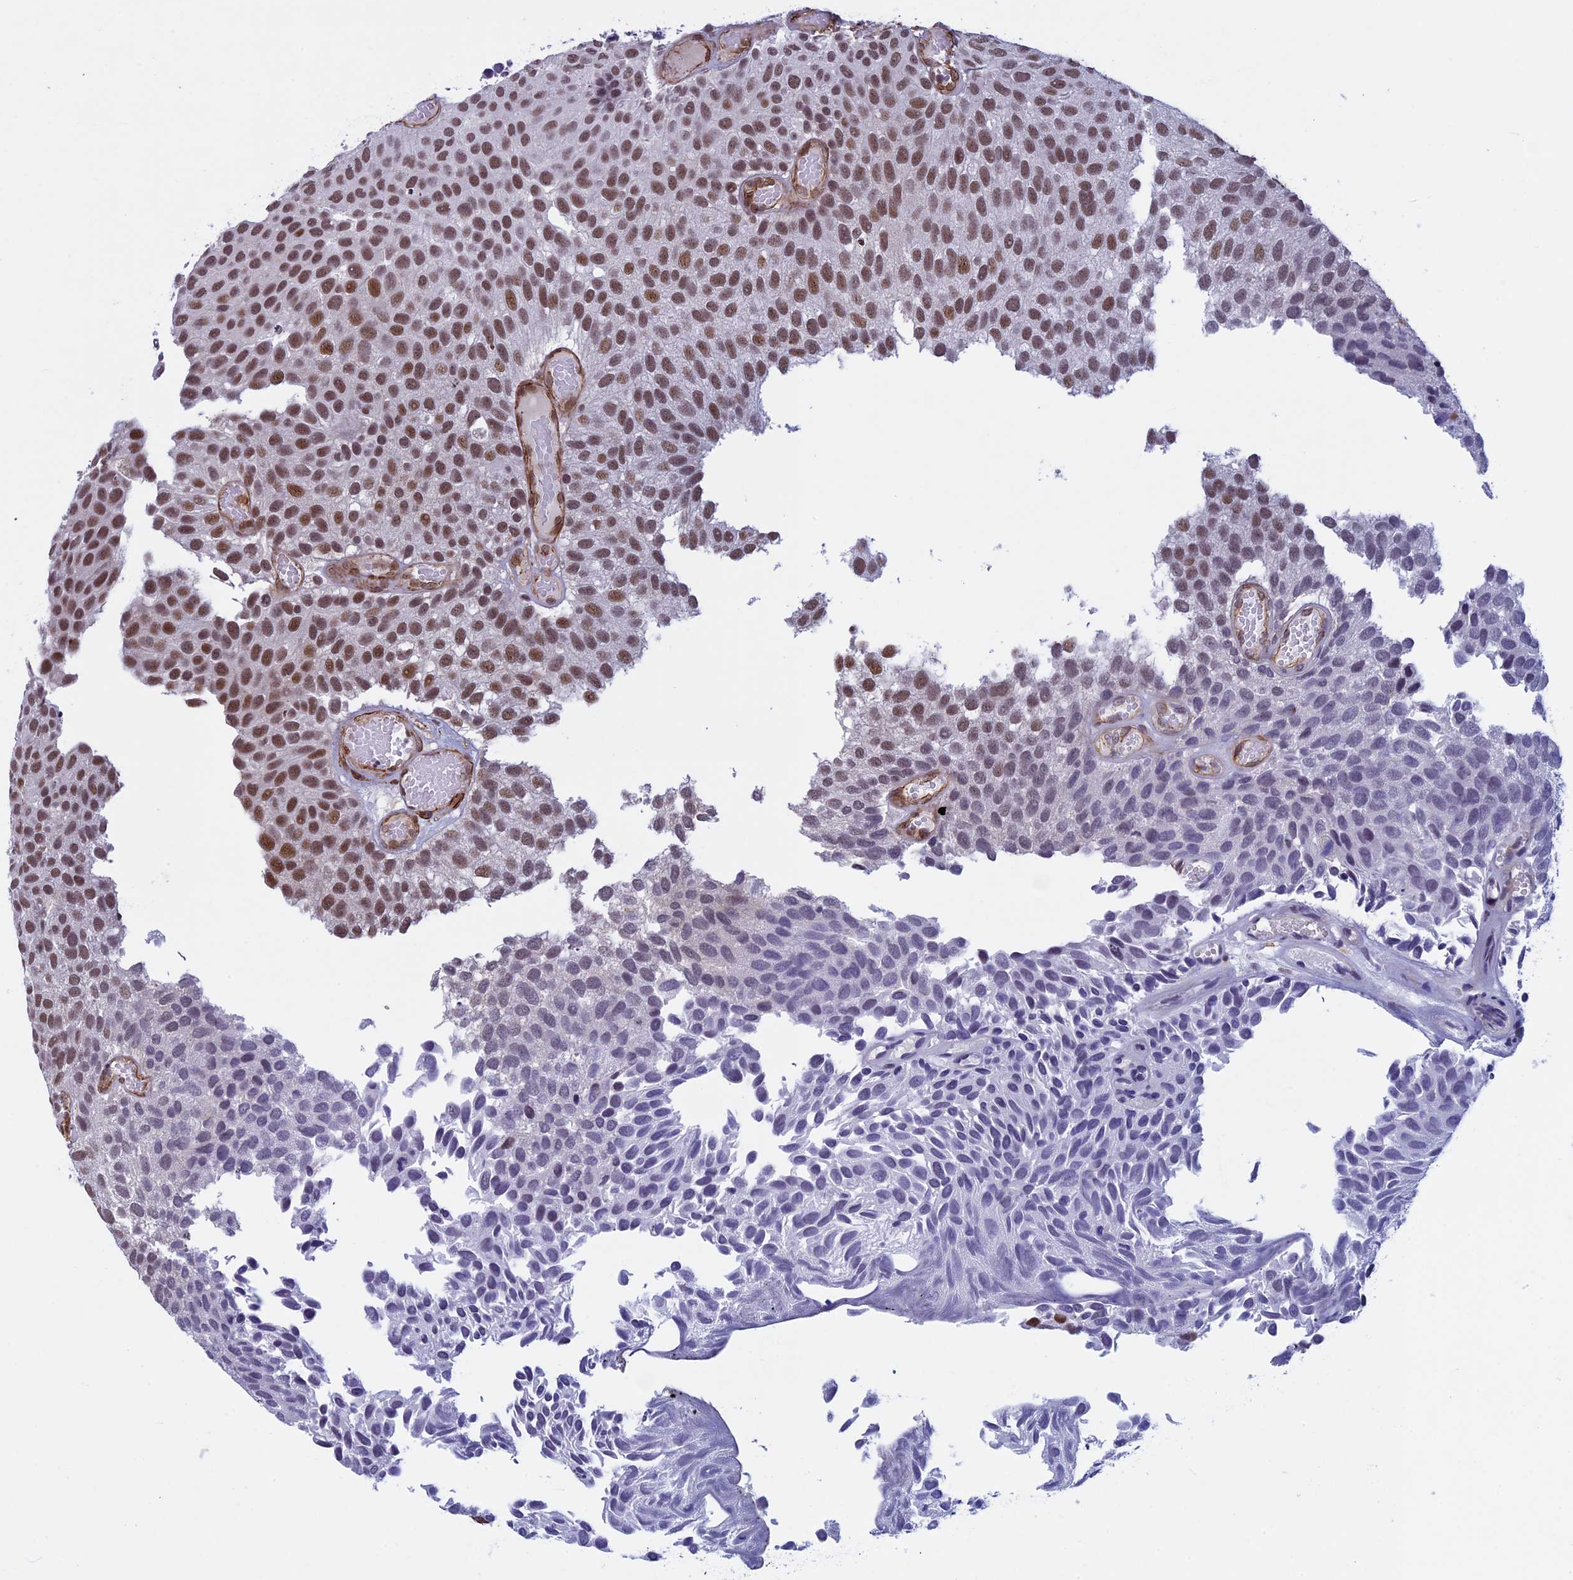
{"staining": {"intensity": "strong", "quantity": "25%-75%", "location": "nuclear"}, "tissue": "urothelial cancer", "cell_type": "Tumor cells", "image_type": "cancer", "snomed": [{"axis": "morphology", "description": "Urothelial carcinoma, Low grade"}, {"axis": "topography", "description": "Urinary bladder"}], "caption": "Brown immunohistochemical staining in urothelial carcinoma (low-grade) exhibits strong nuclear positivity in about 25%-75% of tumor cells.", "gene": "NIPBL", "patient": {"sex": "male", "age": 89}}